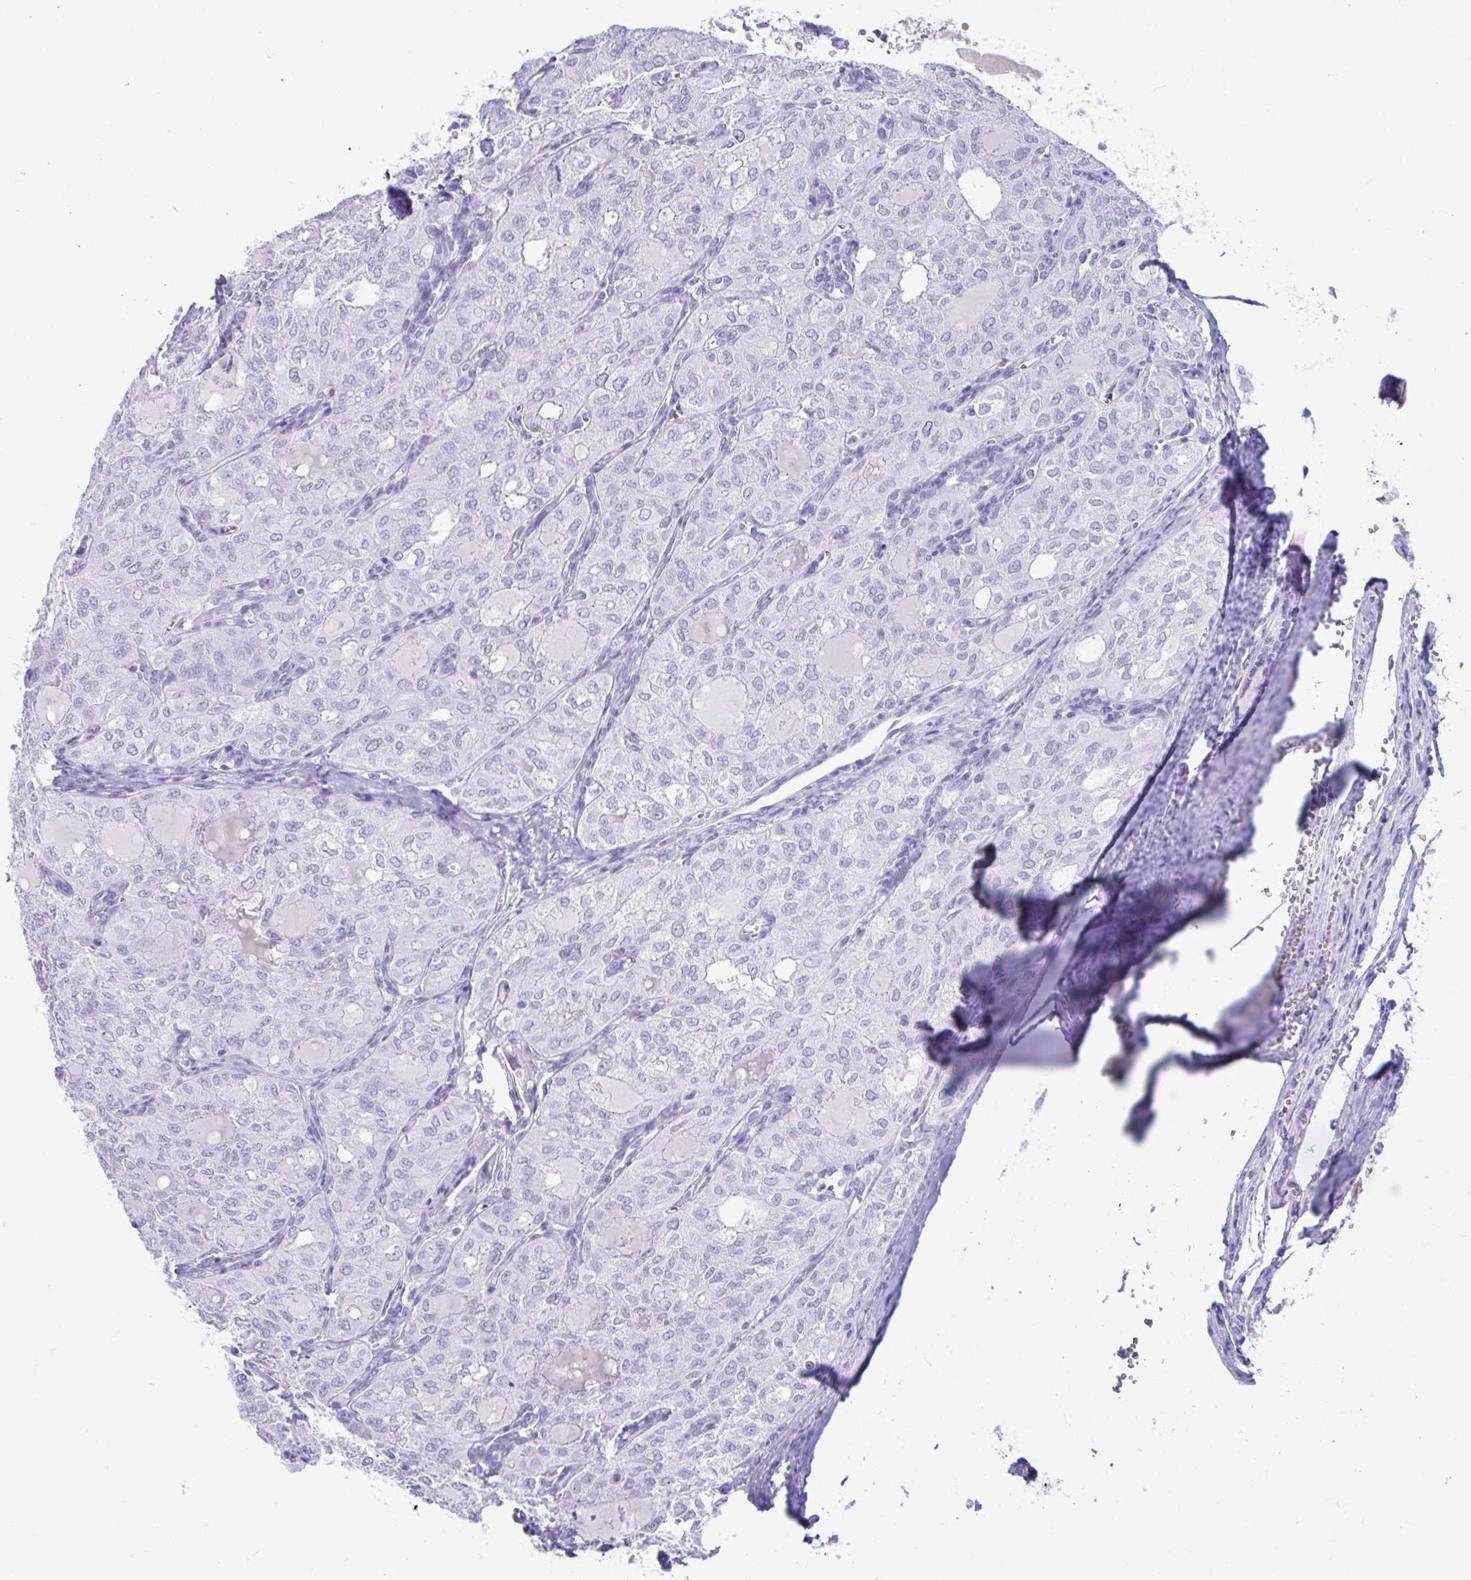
{"staining": {"intensity": "negative", "quantity": "none", "location": "none"}, "tissue": "thyroid cancer", "cell_type": "Tumor cells", "image_type": "cancer", "snomed": [{"axis": "morphology", "description": "Follicular adenoma carcinoma, NOS"}, {"axis": "topography", "description": "Thyroid gland"}], "caption": "High power microscopy micrograph of an immunohistochemistry (IHC) photomicrograph of thyroid cancer, revealing no significant staining in tumor cells.", "gene": "SMIM9", "patient": {"sex": "male", "age": 75}}